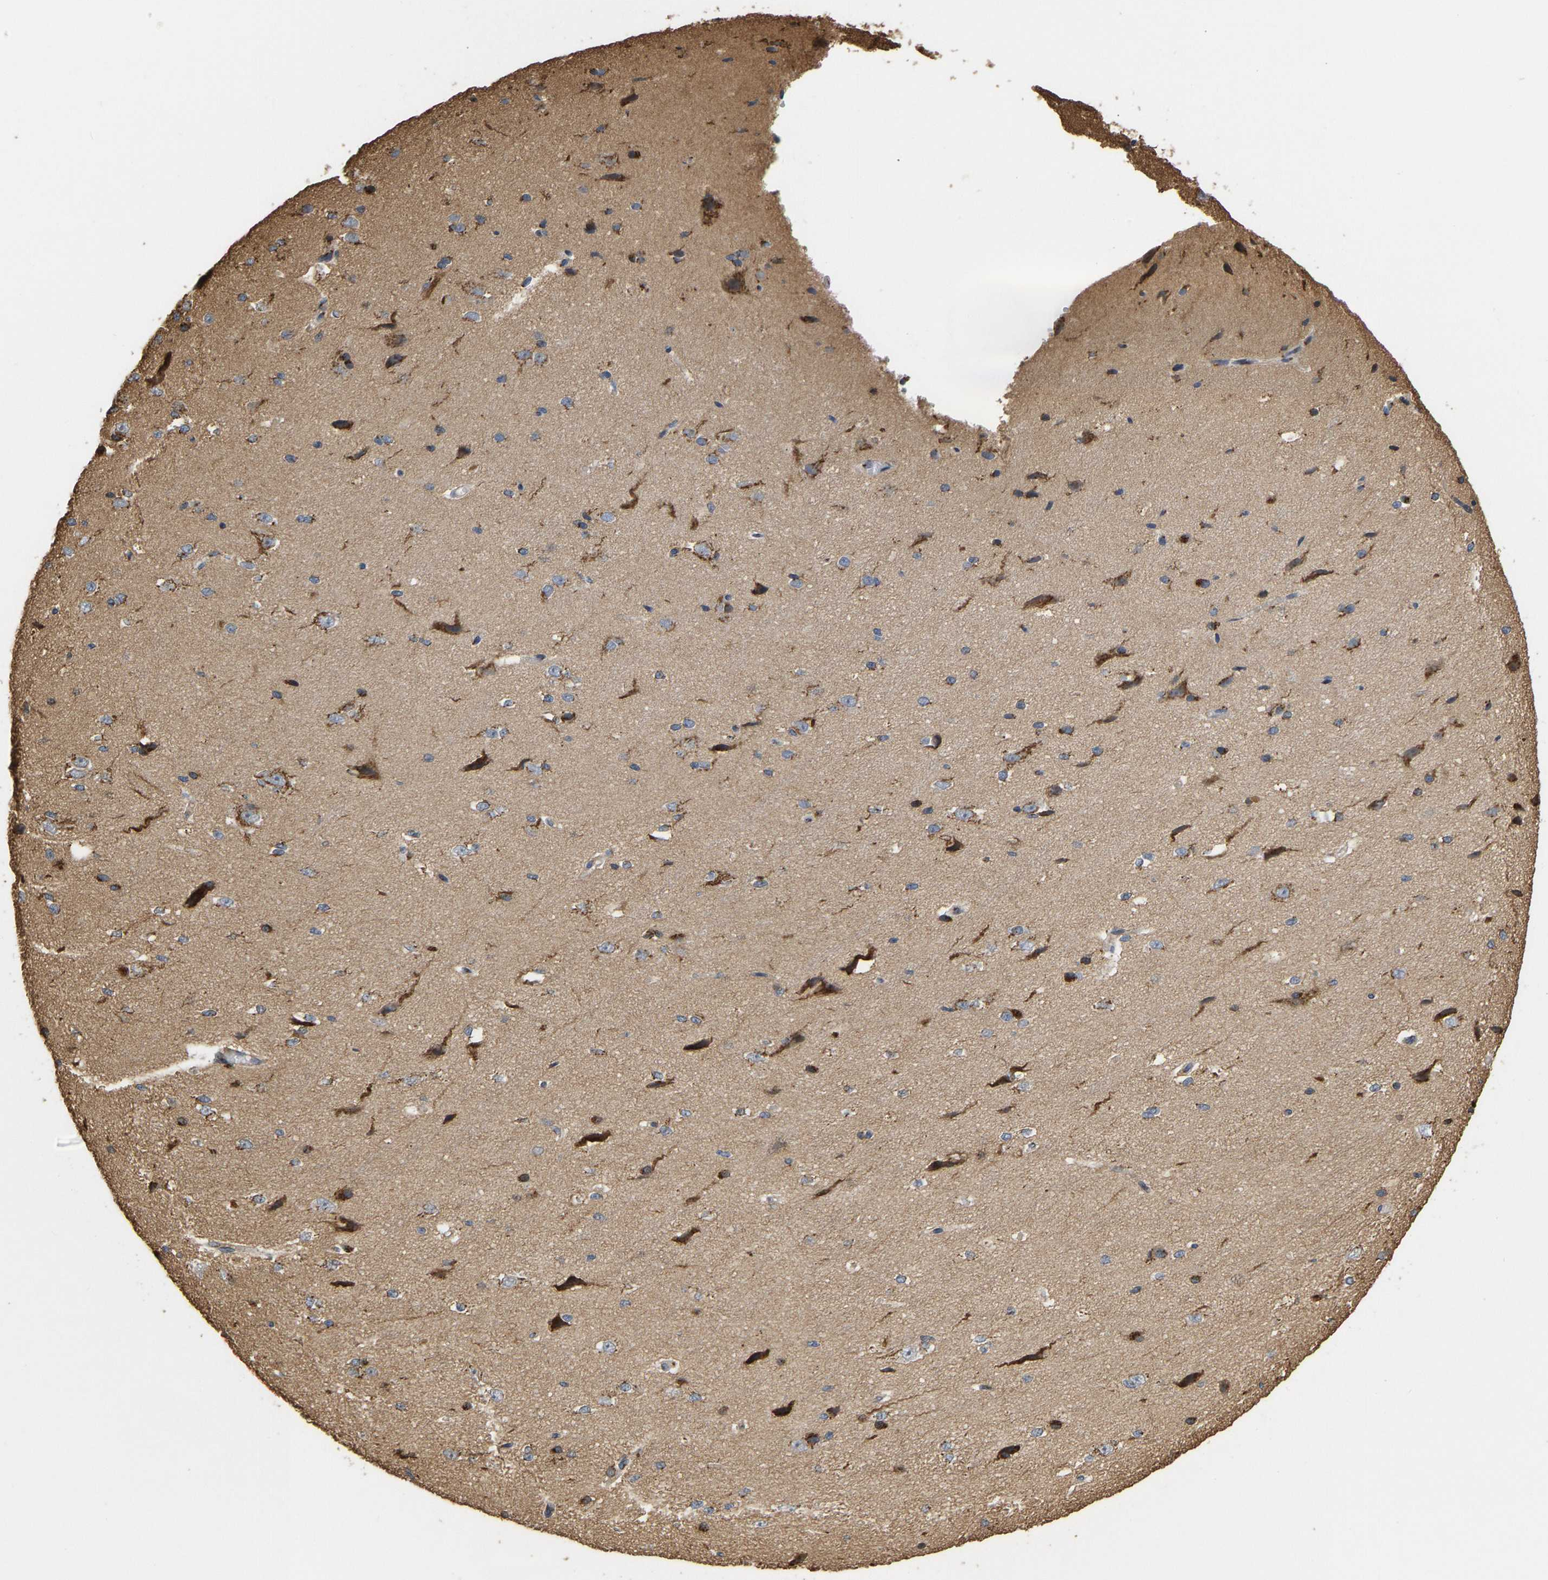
{"staining": {"intensity": "negative", "quantity": "none", "location": "none"}, "tissue": "cerebral cortex", "cell_type": "Endothelial cells", "image_type": "normal", "snomed": [{"axis": "morphology", "description": "Normal tissue, NOS"}, {"axis": "morphology", "description": "Developmental malformation"}, {"axis": "topography", "description": "Cerebral cortex"}], "caption": "Protein analysis of normal cerebral cortex shows no significant expression in endothelial cells.", "gene": "YIPF4", "patient": {"sex": "female", "age": 30}}